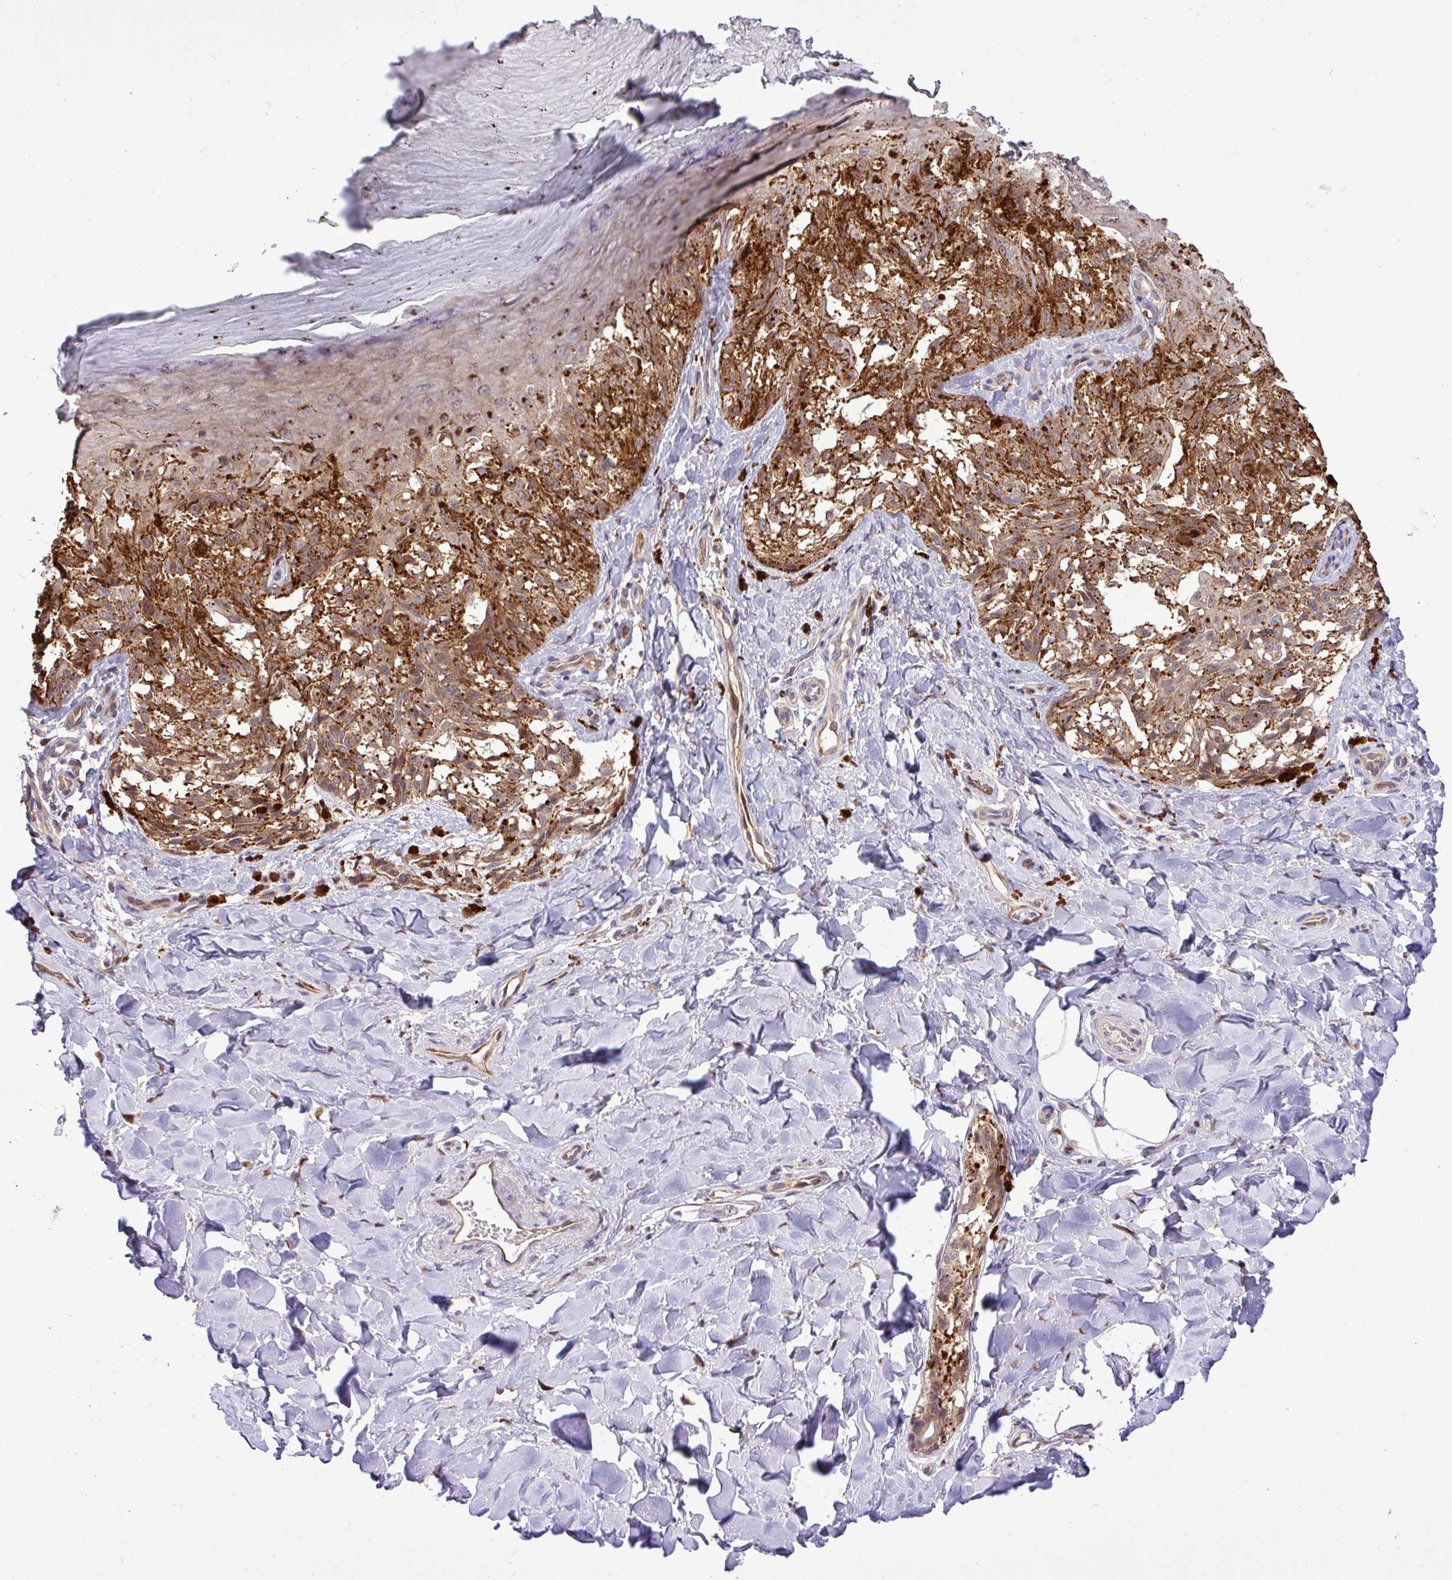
{"staining": {"intensity": "moderate", "quantity": ">75%", "location": "cytoplasmic/membranous"}, "tissue": "melanoma", "cell_type": "Tumor cells", "image_type": "cancer", "snomed": [{"axis": "morphology", "description": "Malignant melanoma, NOS"}, {"axis": "topography", "description": "Skin"}], "caption": "Immunohistochemistry (IHC) photomicrograph of neoplastic tissue: melanoma stained using immunohistochemistry demonstrates medium levels of moderate protein expression localized specifically in the cytoplasmic/membranous of tumor cells, appearing as a cytoplasmic/membranous brown color.", "gene": "CARHSP1", "patient": {"sex": "female", "age": 65}}